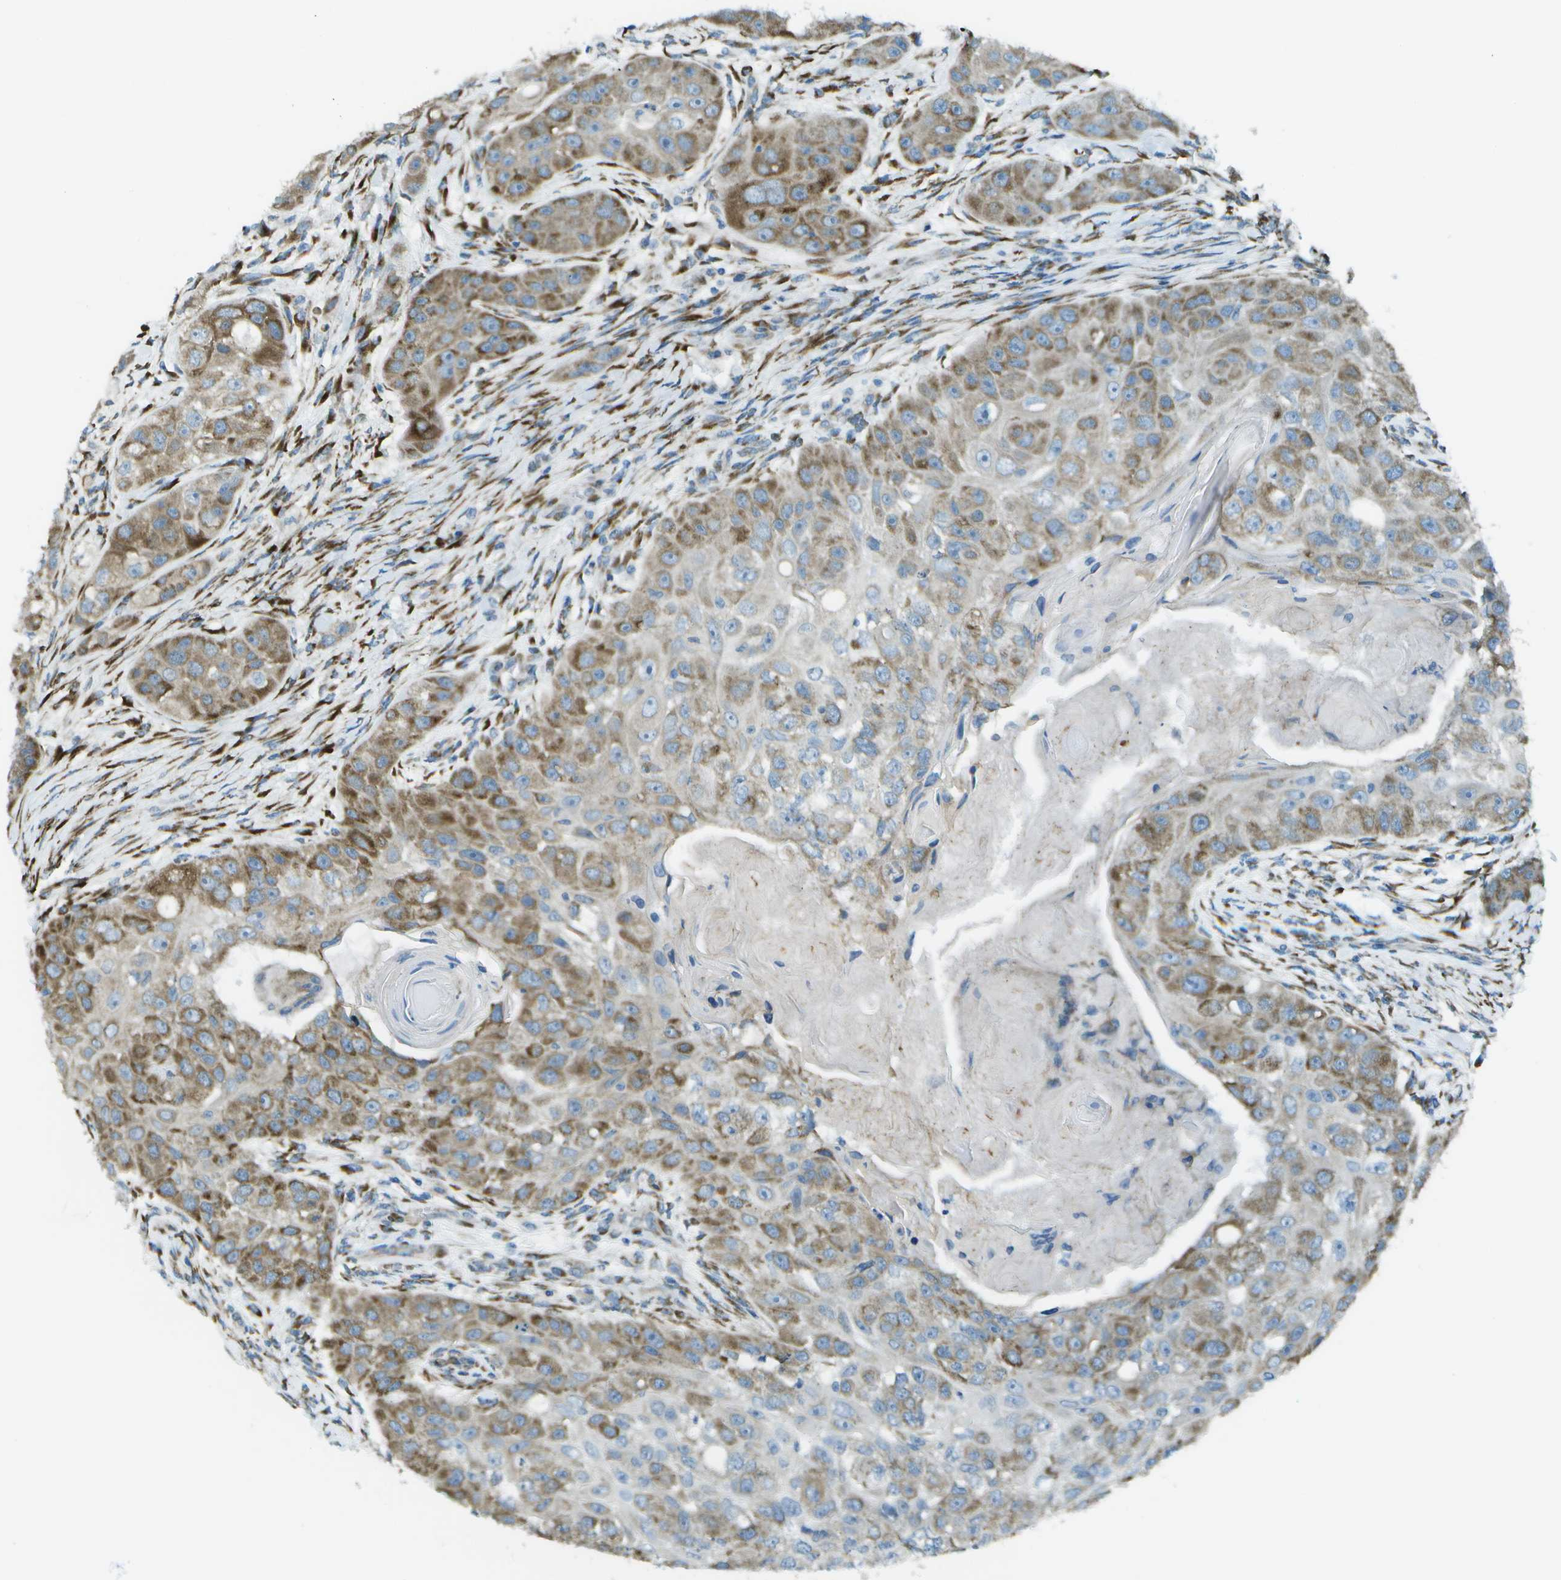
{"staining": {"intensity": "moderate", "quantity": ">75%", "location": "cytoplasmic/membranous"}, "tissue": "head and neck cancer", "cell_type": "Tumor cells", "image_type": "cancer", "snomed": [{"axis": "morphology", "description": "Normal tissue, NOS"}, {"axis": "morphology", "description": "Squamous cell carcinoma, NOS"}, {"axis": "topography", "description": "Skeletal muscle"}, {"axis": "topography", "description": "Head-Neck"}], "caption": "DAB (3,3'-diaminobenzidine) immunohistochemical staining of head and neck cancer (squamous cell carcinoma) displays moderate cytoplasmic/membranous protein positivity in about >75% of tumor cells.", "gene": "KCTD3", "patient": {"sex": "male", "age": 51}}